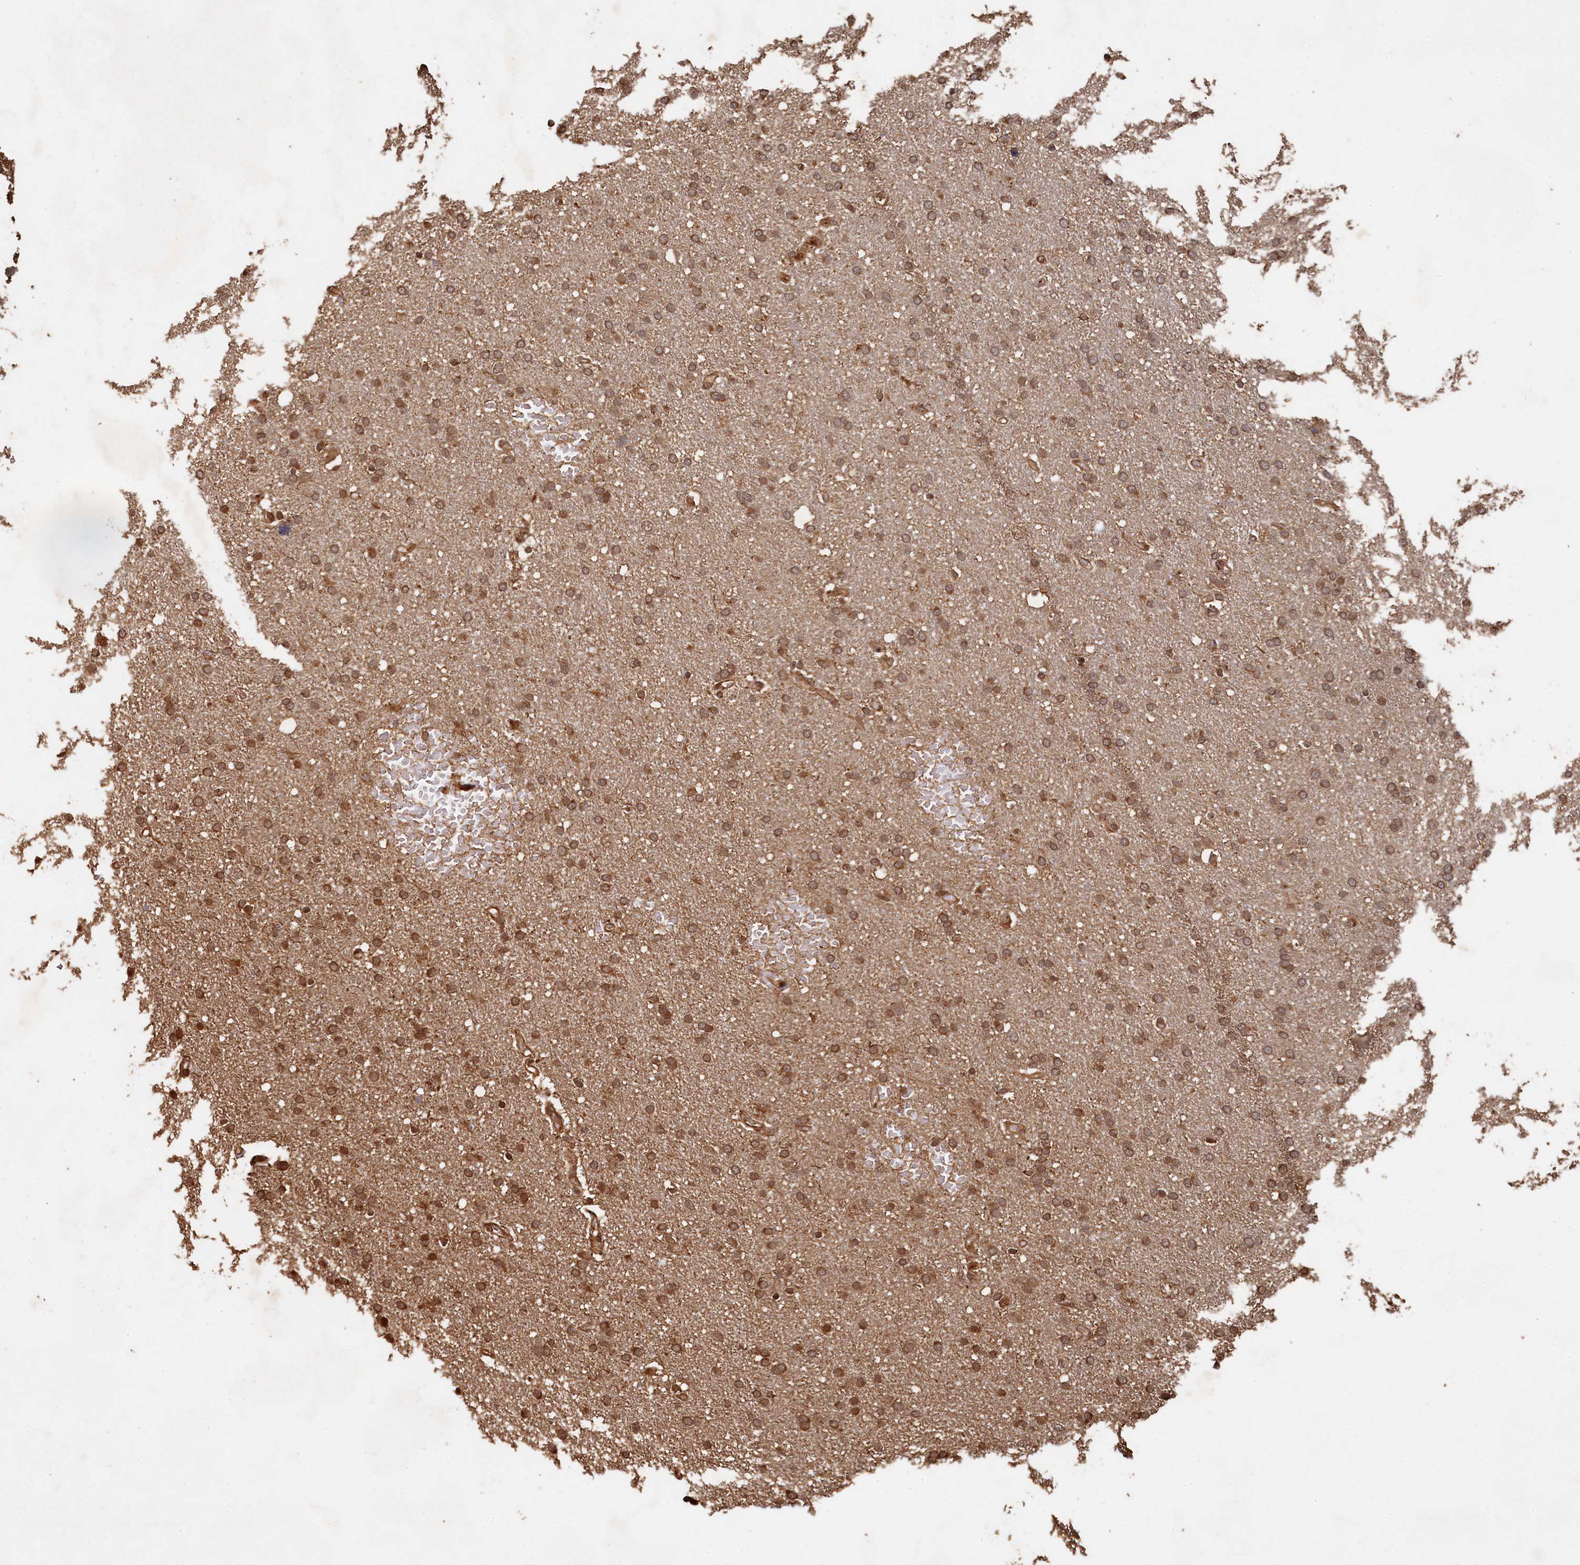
{"staining": {"intensity": "moderate", "quantity": ">75%", "location": "cytoplasmic/membranous"}, "tissue": "glioma", "cell_type": "Tumor cells", "image_type": "cancer", "snomed": [{"axis": "morphology", "description": "Glioma, malignant, High grade"}, {"axis": "topography", "description": "Cerebral cortex"}], "caption": "Tumor cells show medium levels of moderate cytoplasmic/membranous expression in approximately >75% of cells in malignant high-grade glioma.", "gene": "PIGN", "patient": {"sex": "female", "age": 36}}